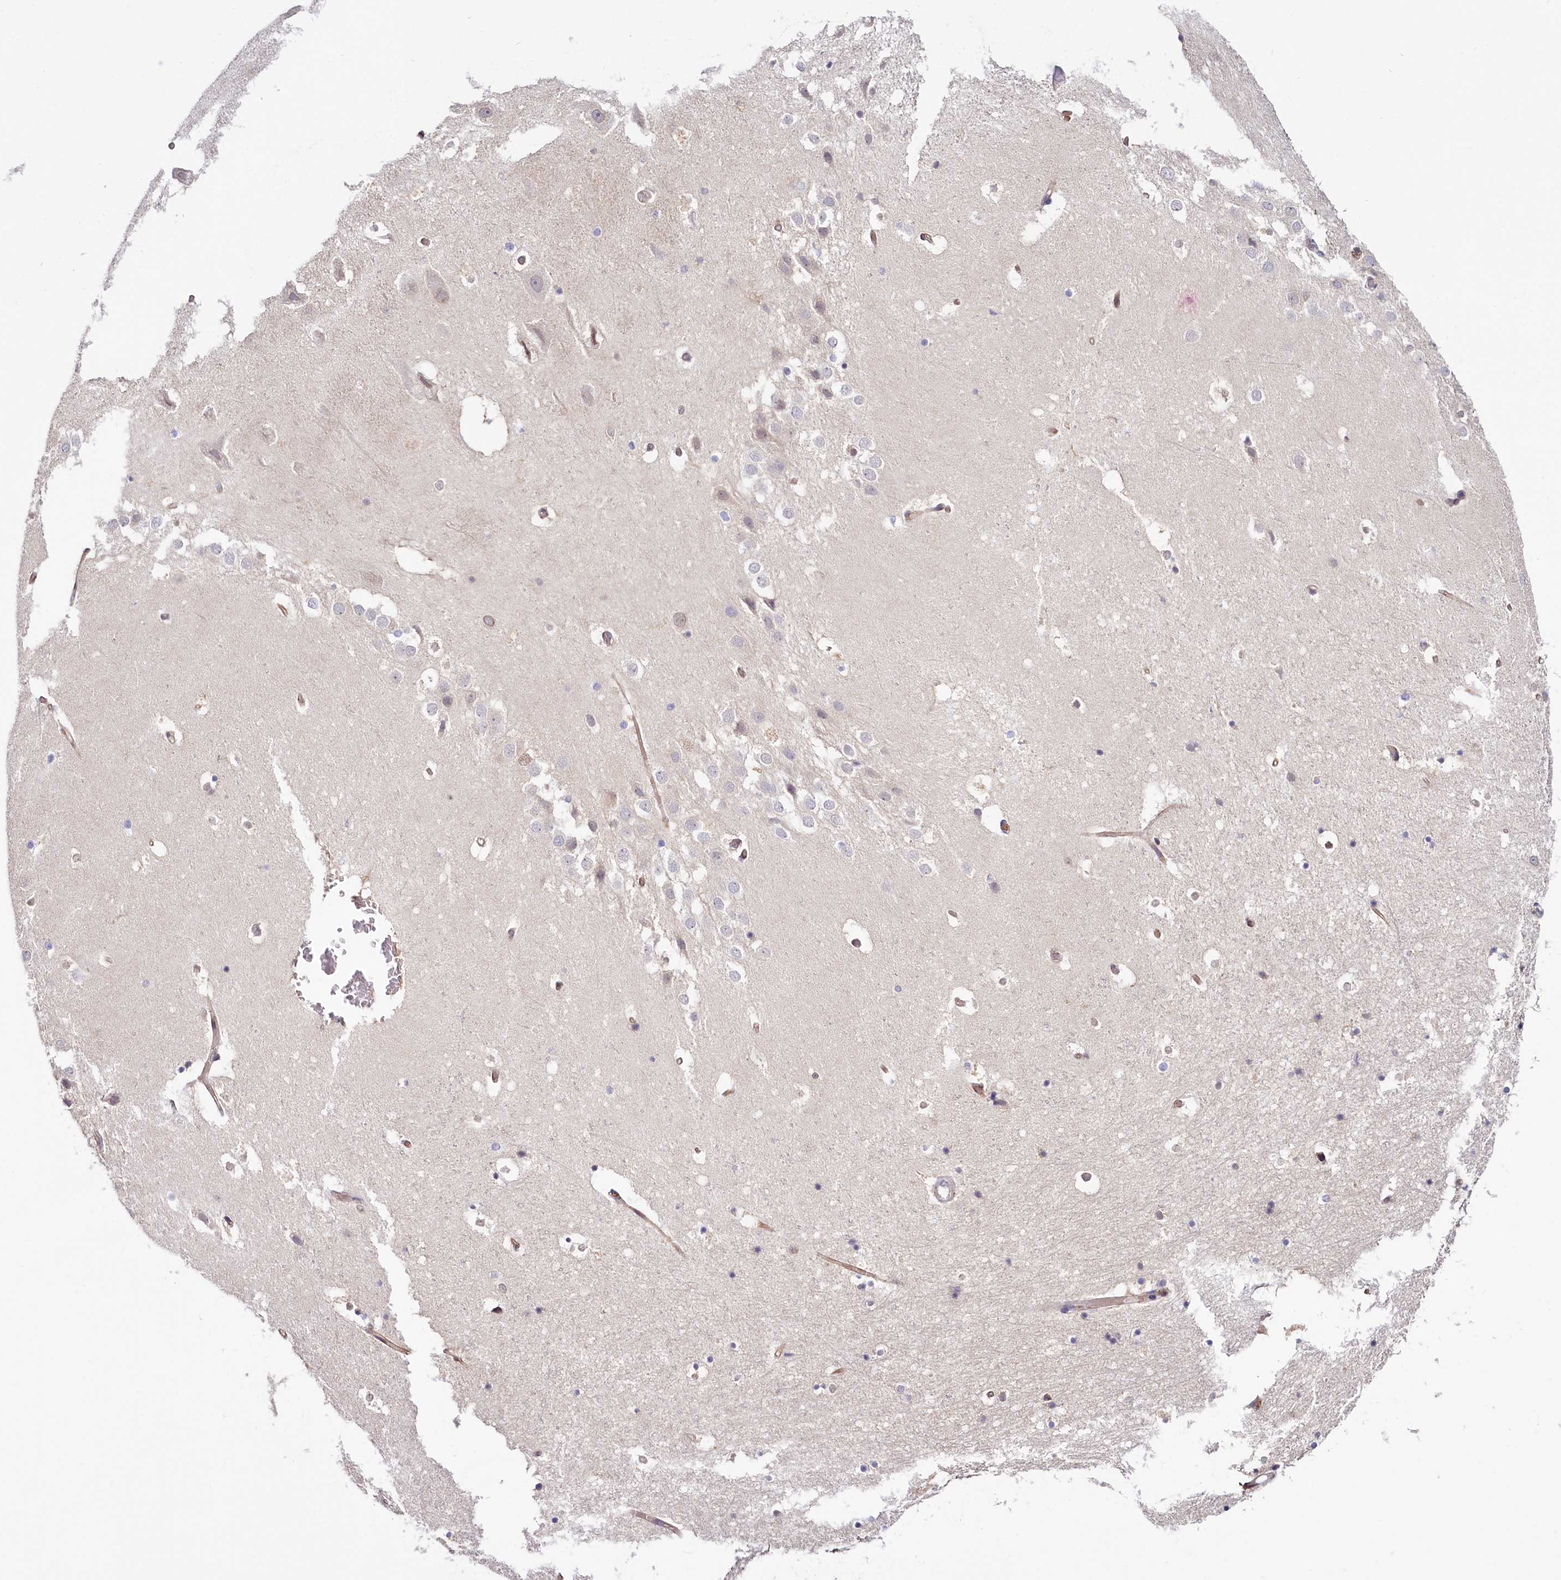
{"staining": {"intensity": "negative", "quantity": "none", "location": "none"}, "tissue": "hippocampus", "cell_type": "Glial cells", "image_type": "normal", "snomed": [{"axis": "morphology", "description": "Normal tissue, NOS"}, {"axis": "topography", "description": "Hippocampus"}], "caption": "Glial cells are negative for protein expression in unremarkable human hippocampus.", "gene": "PDE6D", "patient": {"sex": "female", "age": 52}}